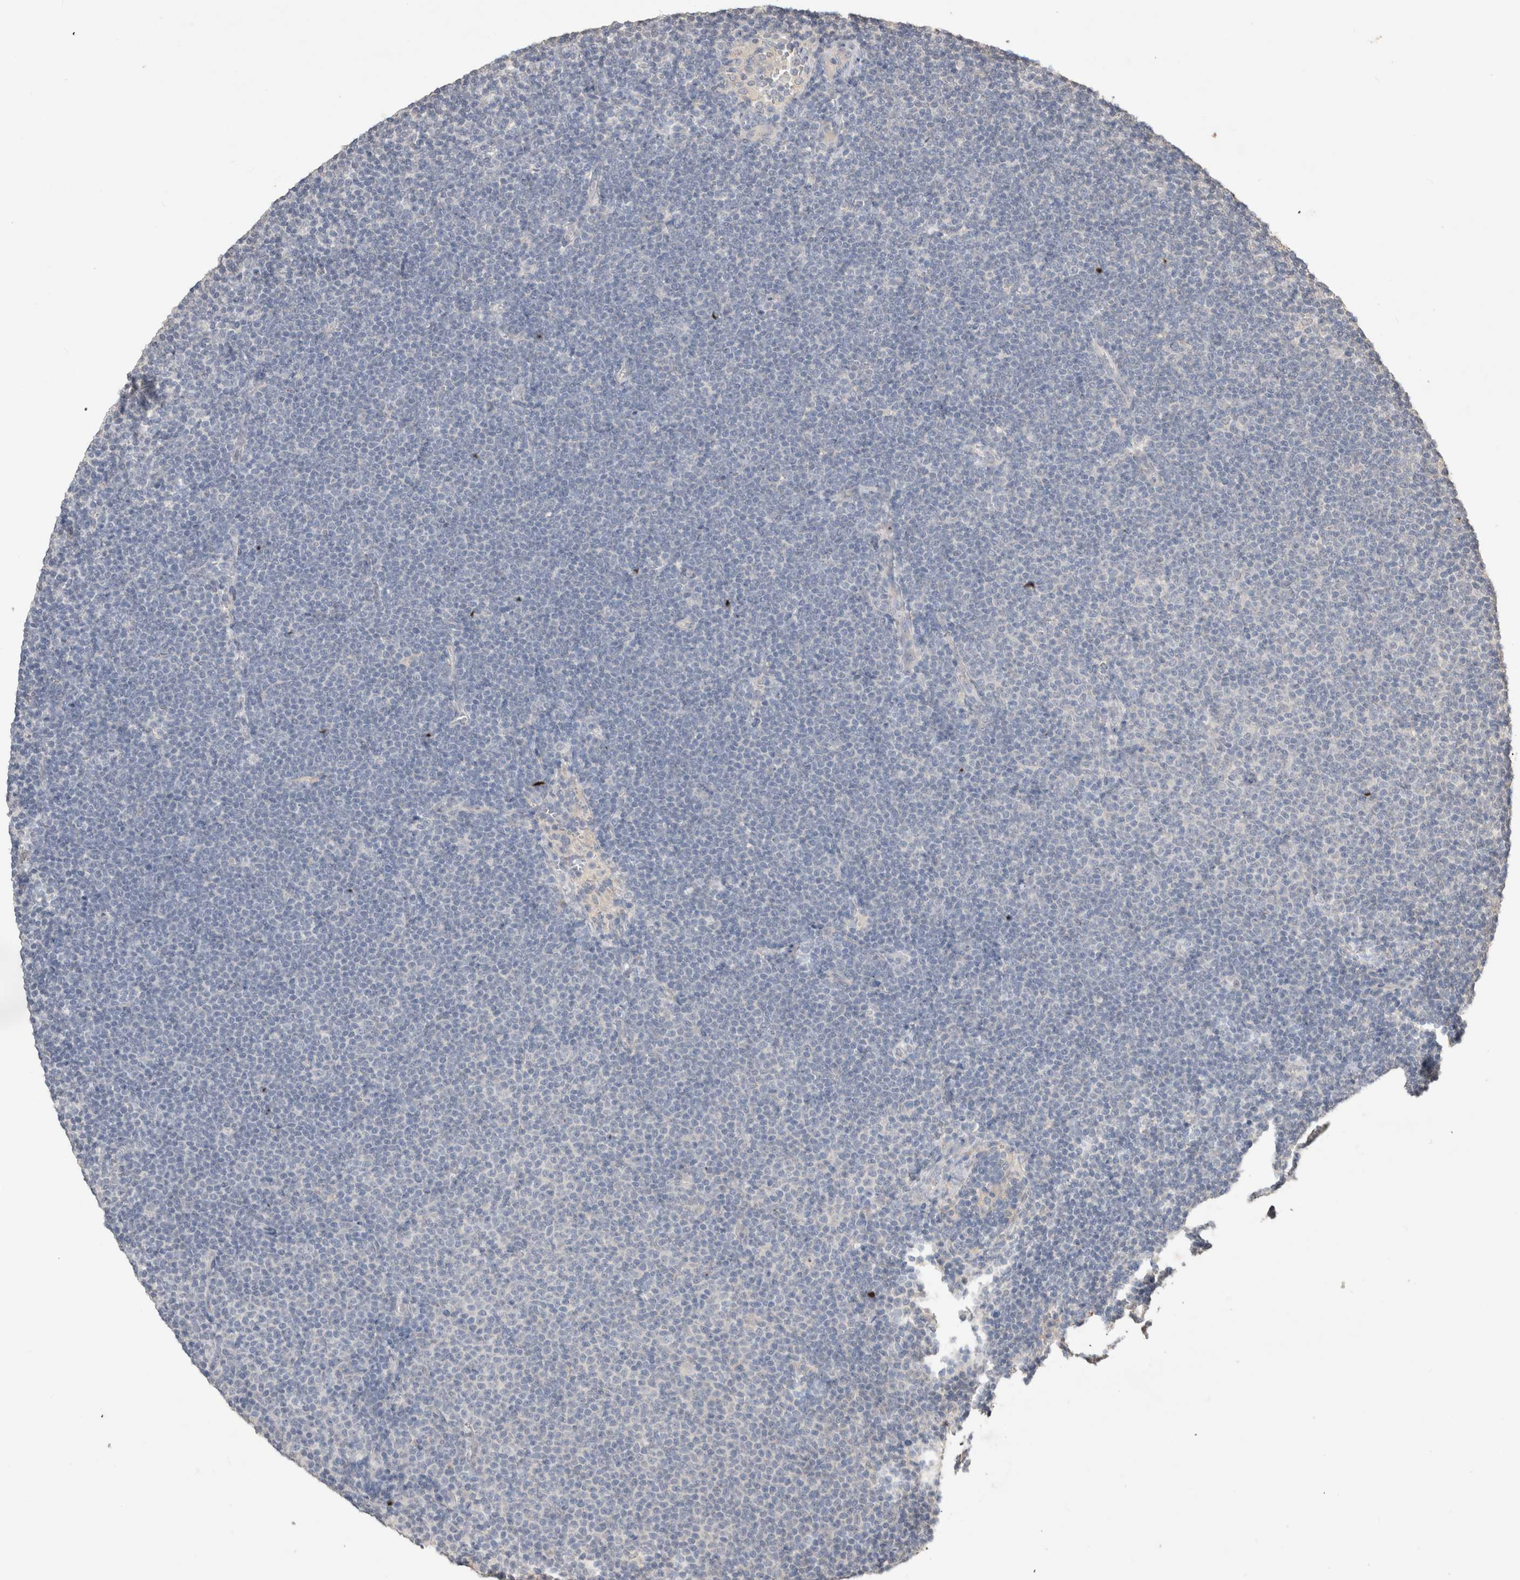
{"staining": {"intensity": "negative", "quantity": "none", "location": "none"}, "tissue": "lymphoma", "cell_type": "Tumor cells", "image_type": "cancer", "snomed": [{"axis": "morphology", "description": "Malignant lymphoma, non-Hodgkin's type, Low grade"}, {"axis": "topography", "description": "Lymph node"}], "caption": "There is no significant staining in tumor cells of lymphoma. The staining is performed using DAB (3,3'-diaminobenzidine) brown chromogen with nuclei counter-stained in using hematoxylin.", "gene": "NAALADL2", "patient": {"sex": "female", "age": 53}}